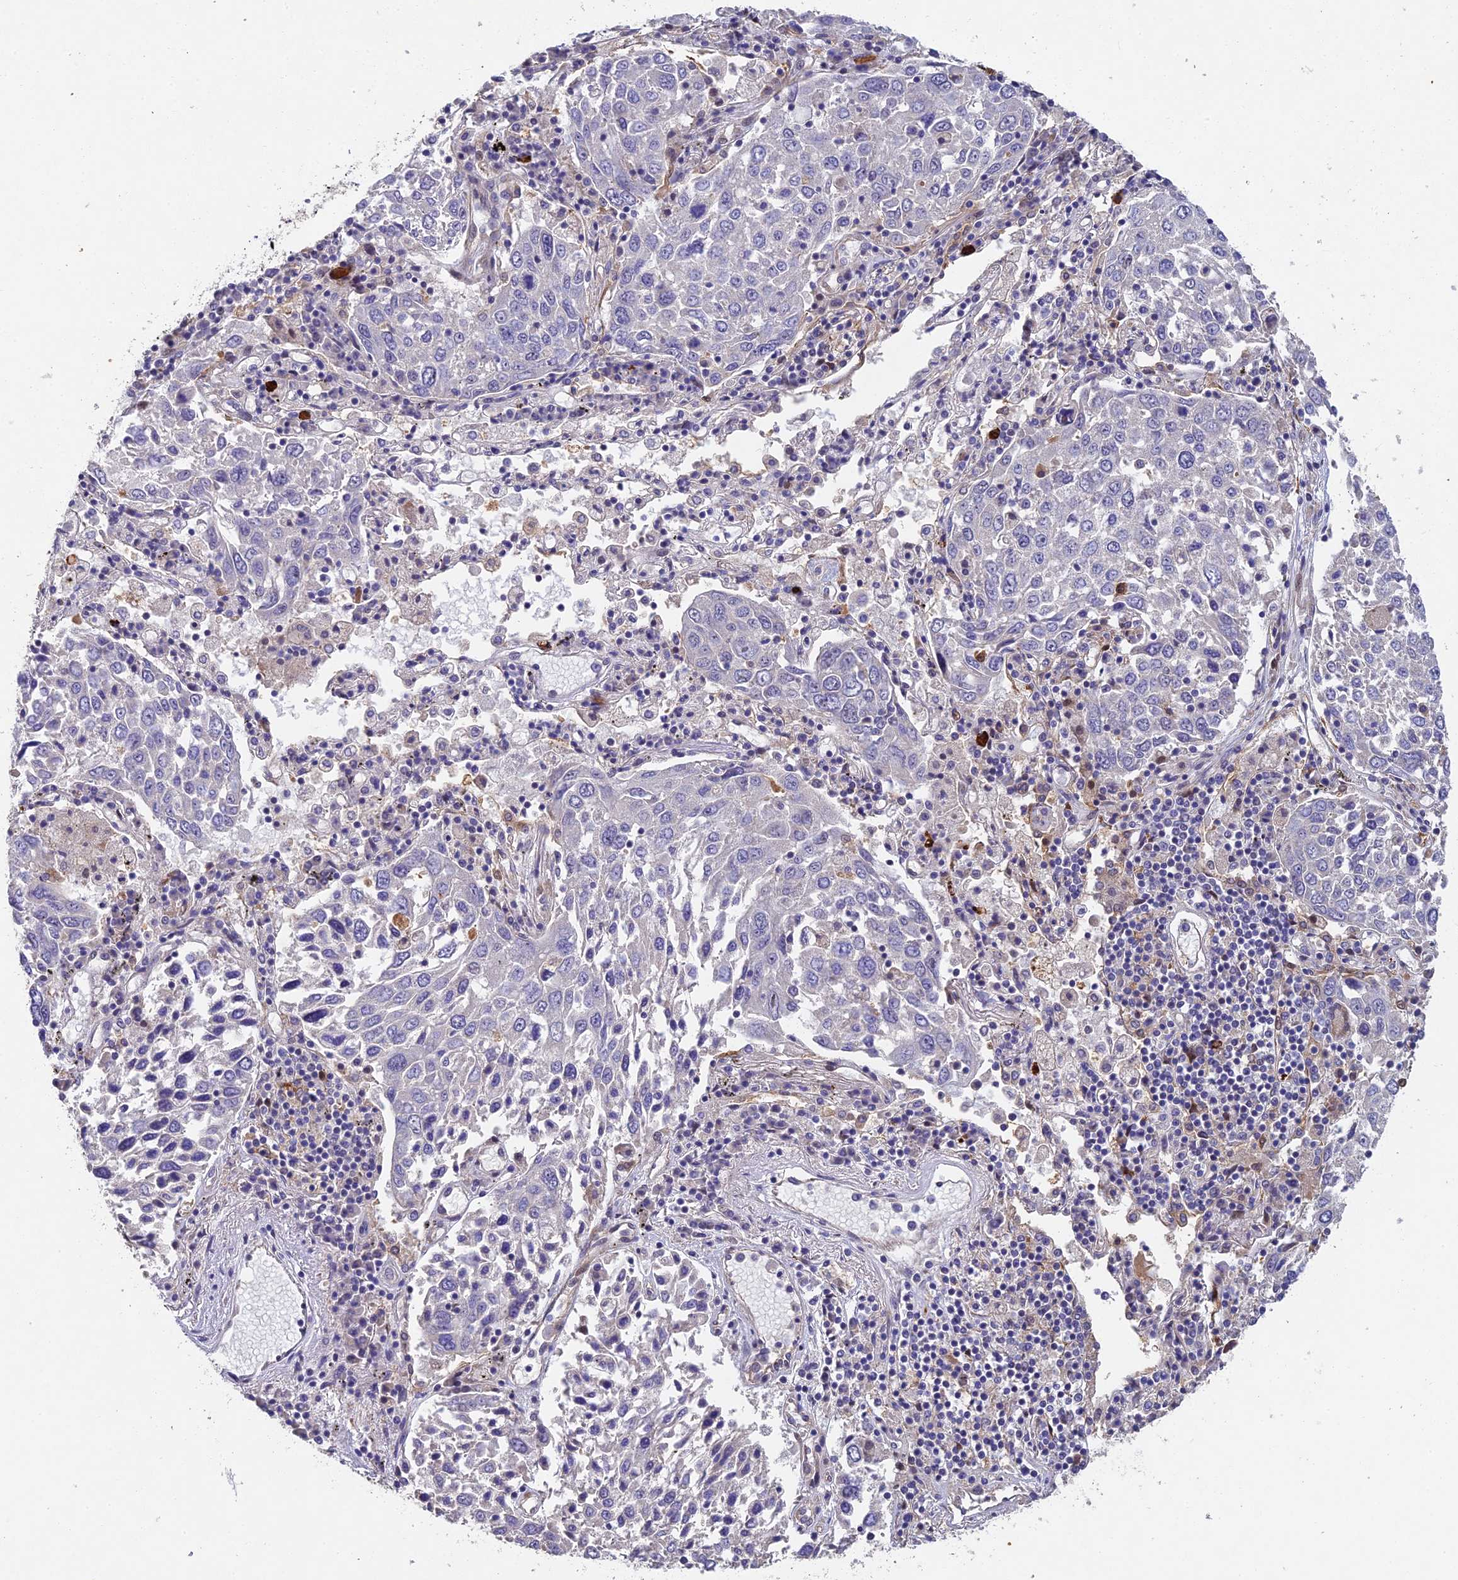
{"staining": {"intensity": "negative", "quantity": "none", "location": "none"}, "tissue": "lung cancer", "cell_type": "Tumor cells", "image_type": "cancer", "snomed": [{"axis": "morphology", "description": "Squamous cell carcinoma, NOS"}, {"axis": "topography", "description": "Lung"}], "caption": "Immunohistochemistry histopathology image of neoplastic tissue: lung cancer (squamous cell carcinoma) stained with DAB (3,3'-diaminobenzidine) displays no significant protein expression in tumor cells. Brightfield microscopy of immunohistochemistry stained with DAB (3,3'-diaminobenzidine) (brown) and hematoxylin (blue), captured at high magnification.", "gene": "NSMCE1", "patient": {"sex": "male", "age": 65}}